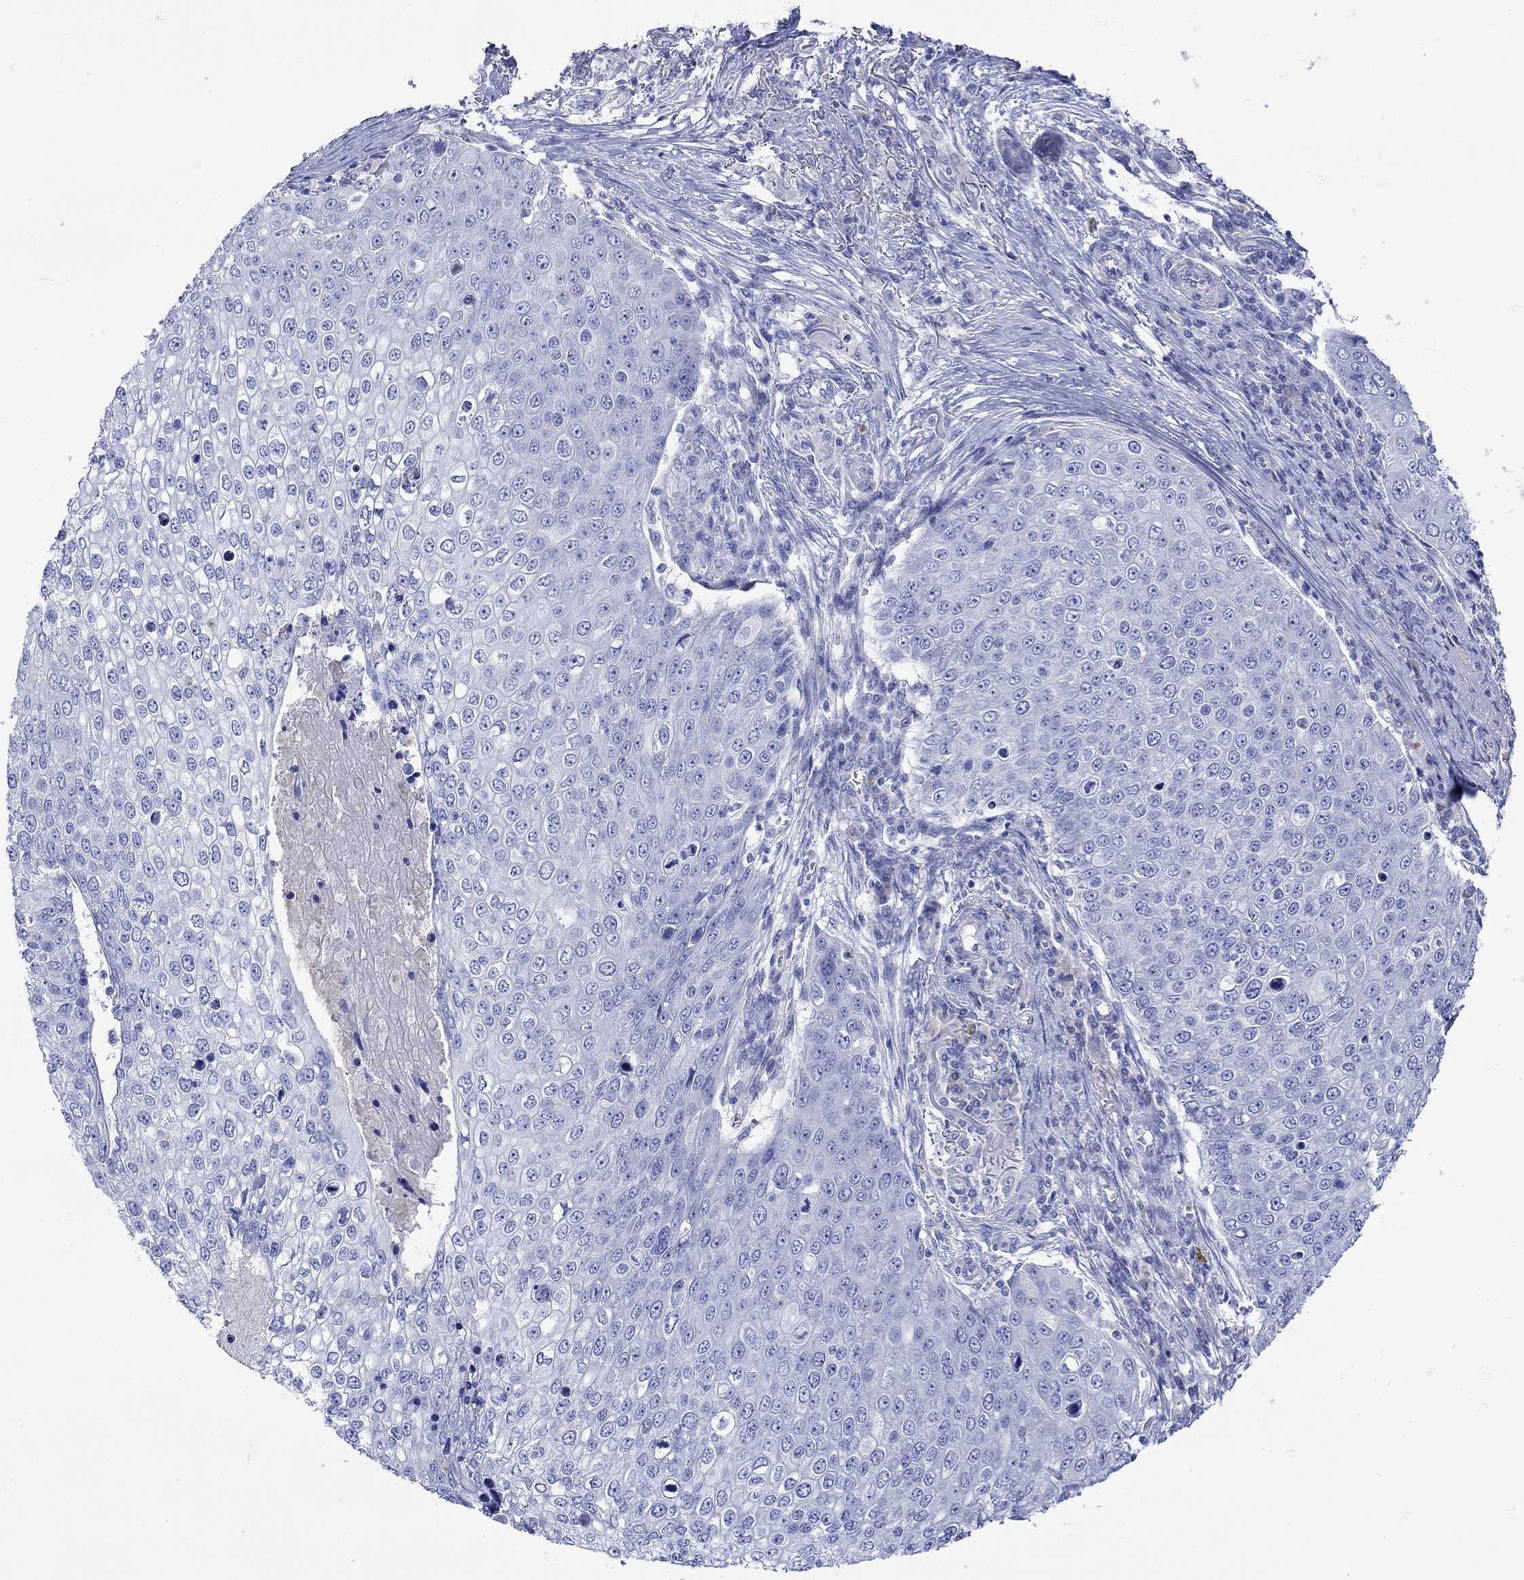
{"staining": {"intensity": "negative", "quantity": "none", "location": "none"}, "tissue": "skin cancer", "cell_type": "Tumor cells", "image_type": "cancer", "snomed": [{"axis": "morphology", "description": "Squamous cell carcinoma, NOS"}, {"axis": "topography", "description": "Skin"}], "caption": "Immunohistochemistry image of skin cancer (squamous cell carcinoma) stained for a protein (brown), which shows no positivity in tumor cells.", "gene": "ANKMY1", "patient": {"sex": "male", "age": 71}}